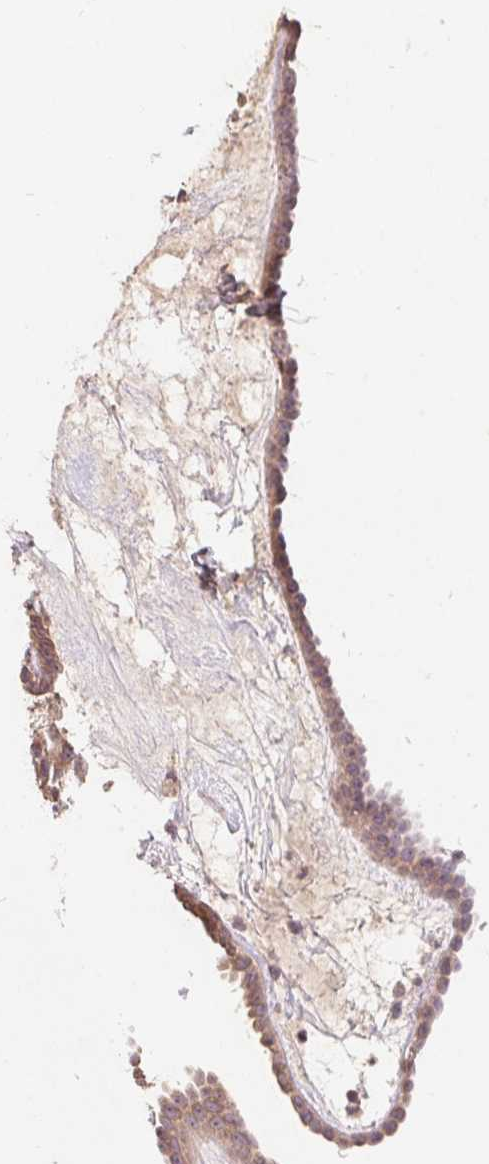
{"staining": {"intensity": "weak", "quantity": ">75%", "location": "cytoplasmic/membranous"}, "tissue": "ovarian cancer", "cell_type": "Tumor cells", "image_type": "cancer", "snomed": [{"axis": "morphology", "description": "Cystadenocarcinoma, serous, NOS"}, {"axis": "topography", "description": "Ovary"}], "caption": "Immunohistochemical staining of human serous cystadenocarcinoma (ovarian) exhibits low levels of weak cytoplasmic/membranous protein expression in about >75% of tumor cells.", "gene": "CDIPT", "patient": {"sex": "female", "age": 71}}